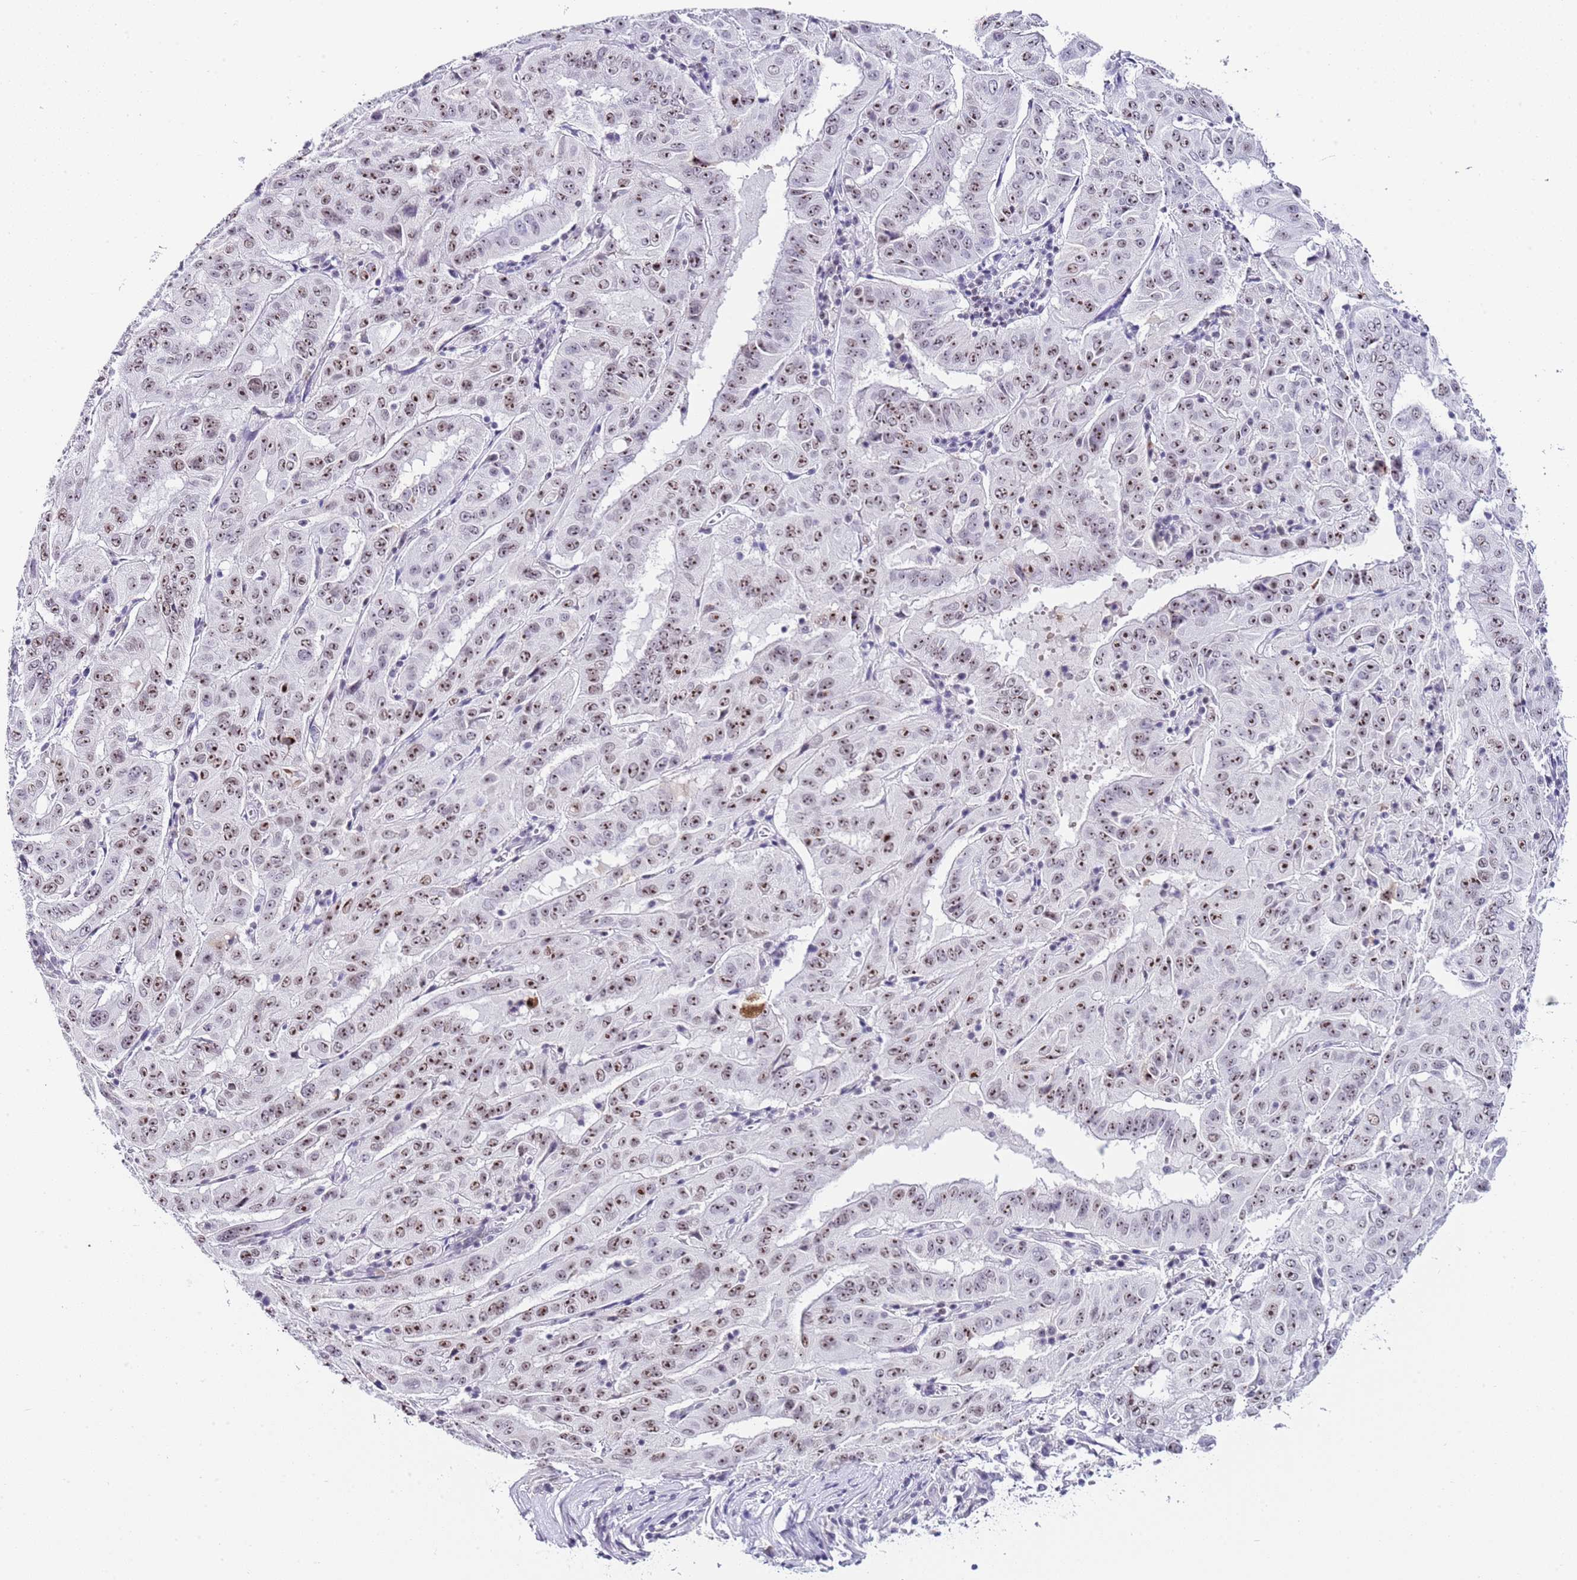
{"staining": {"intensity": "moderate", "quantity": ">75%", "location": "nuclear"}, "tissue": "pancreatic cancer", "cell_type": "Tumor cells", "image_type": "cancer", "snomed": [{"axis": "morphology", "description": "Adenocarcinoma, NOS"}, {"axis": "topography", "description": "Pancreas"}], "caption": "Tumor cells exhibit moderate nuclear expression in approximately >75% of cells in pancreatic cancer (adenocarcinoma).", "gene": "NOP56", "patient": {"sex": "male", "age": 63}}